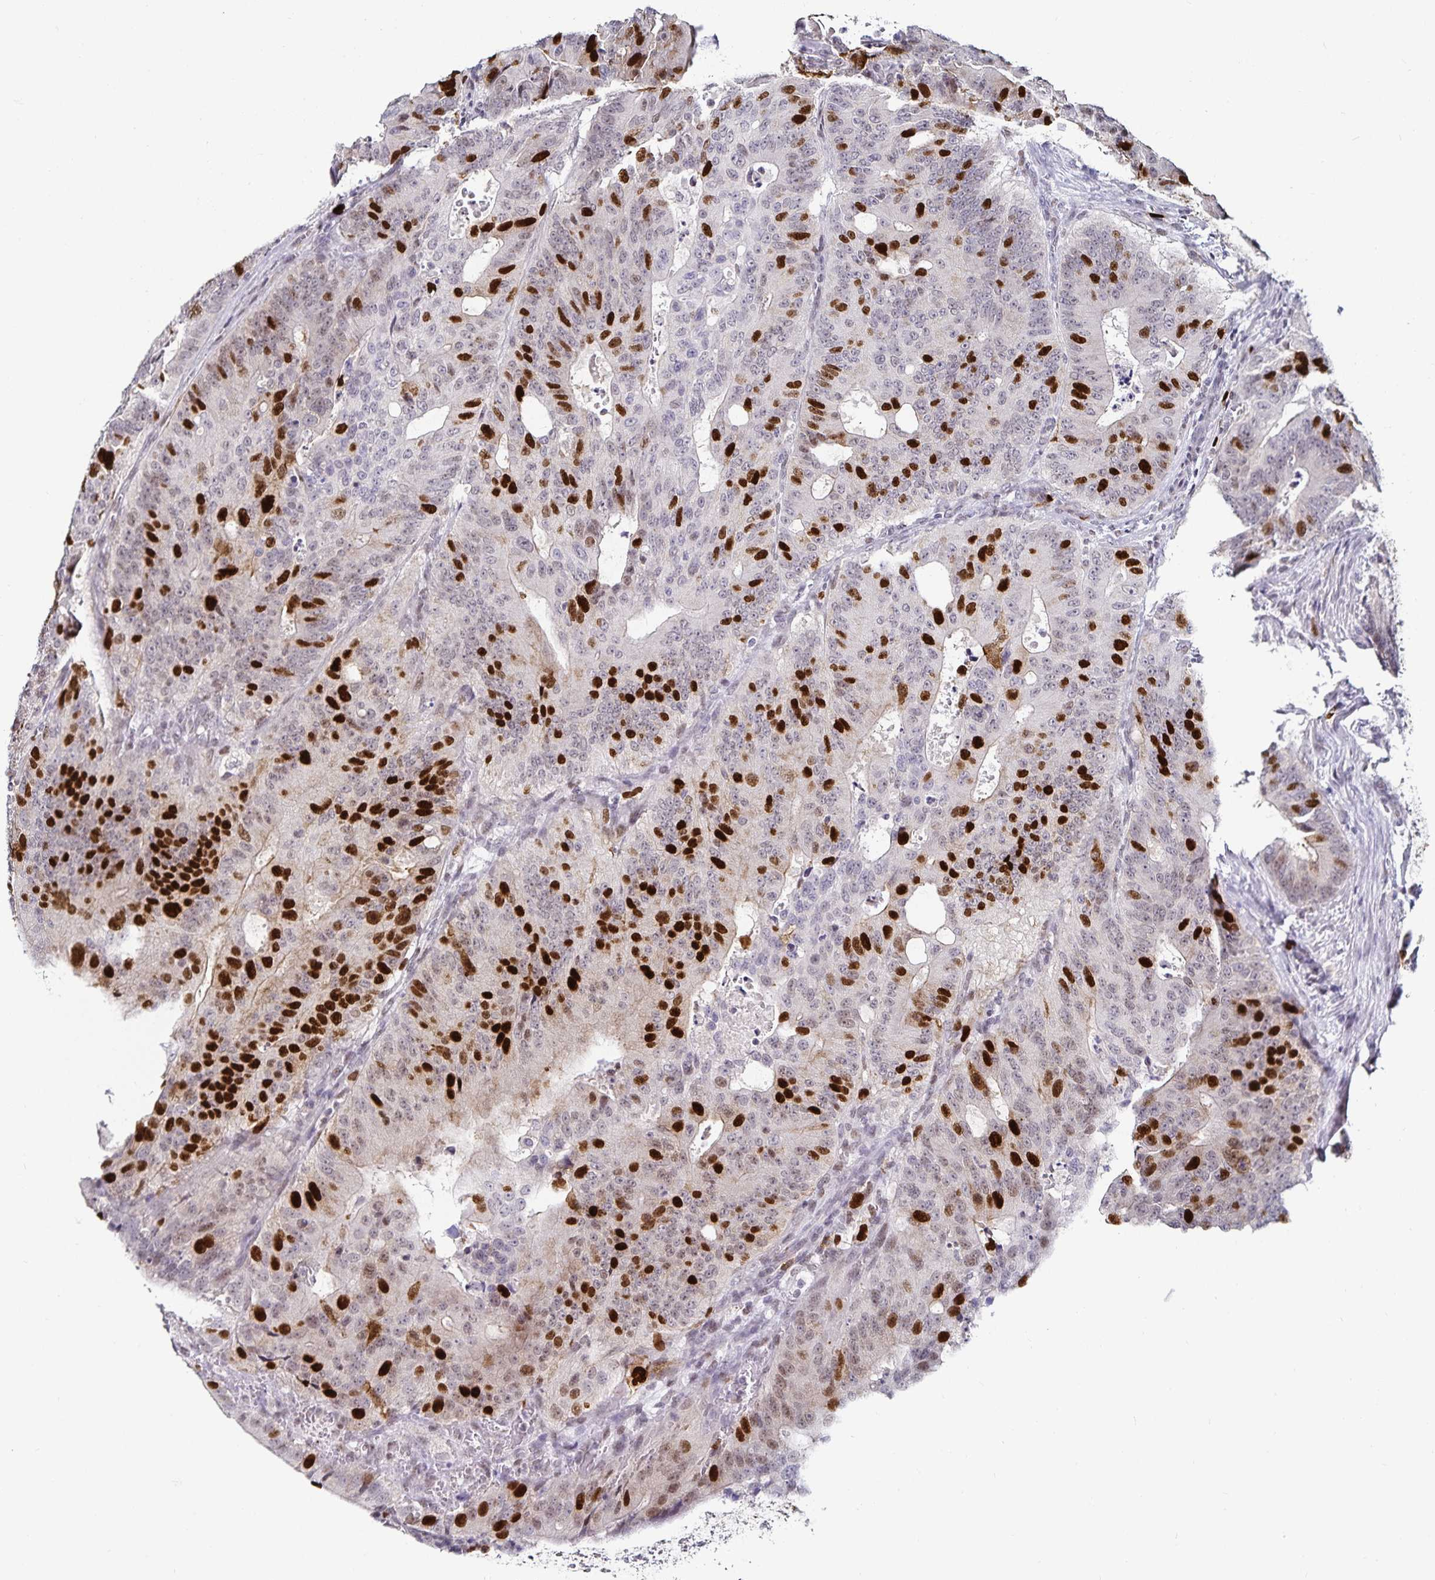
{"staining": {"intensity": "strong", "quantity": "25%-75%", "location": "nuclear"}, "tissue": "colorectal cancer", "cell_type": "Tumor cells", "image_type": "cancer", "snomed": [{"axis": "morphology", "description": "Adenocarcinoma, NOS"}, {"axis": "topography", "description": "Colon"}], "caption": "An immunohistochemistry photomicrograph of neoplastic tissue is shown. Protein staining in brown labels strong nuclear positivity in colorectal cancer within tumor cells. The staining was performed using DAB (3,3'-diaminobenzidine) to visualize the protein expression in brown, while the nuclei were stained in blue with hematoxylin (Magnification: 20x).", "gene": "ANLN", "patient": {"sex": "male", "age": 62}}